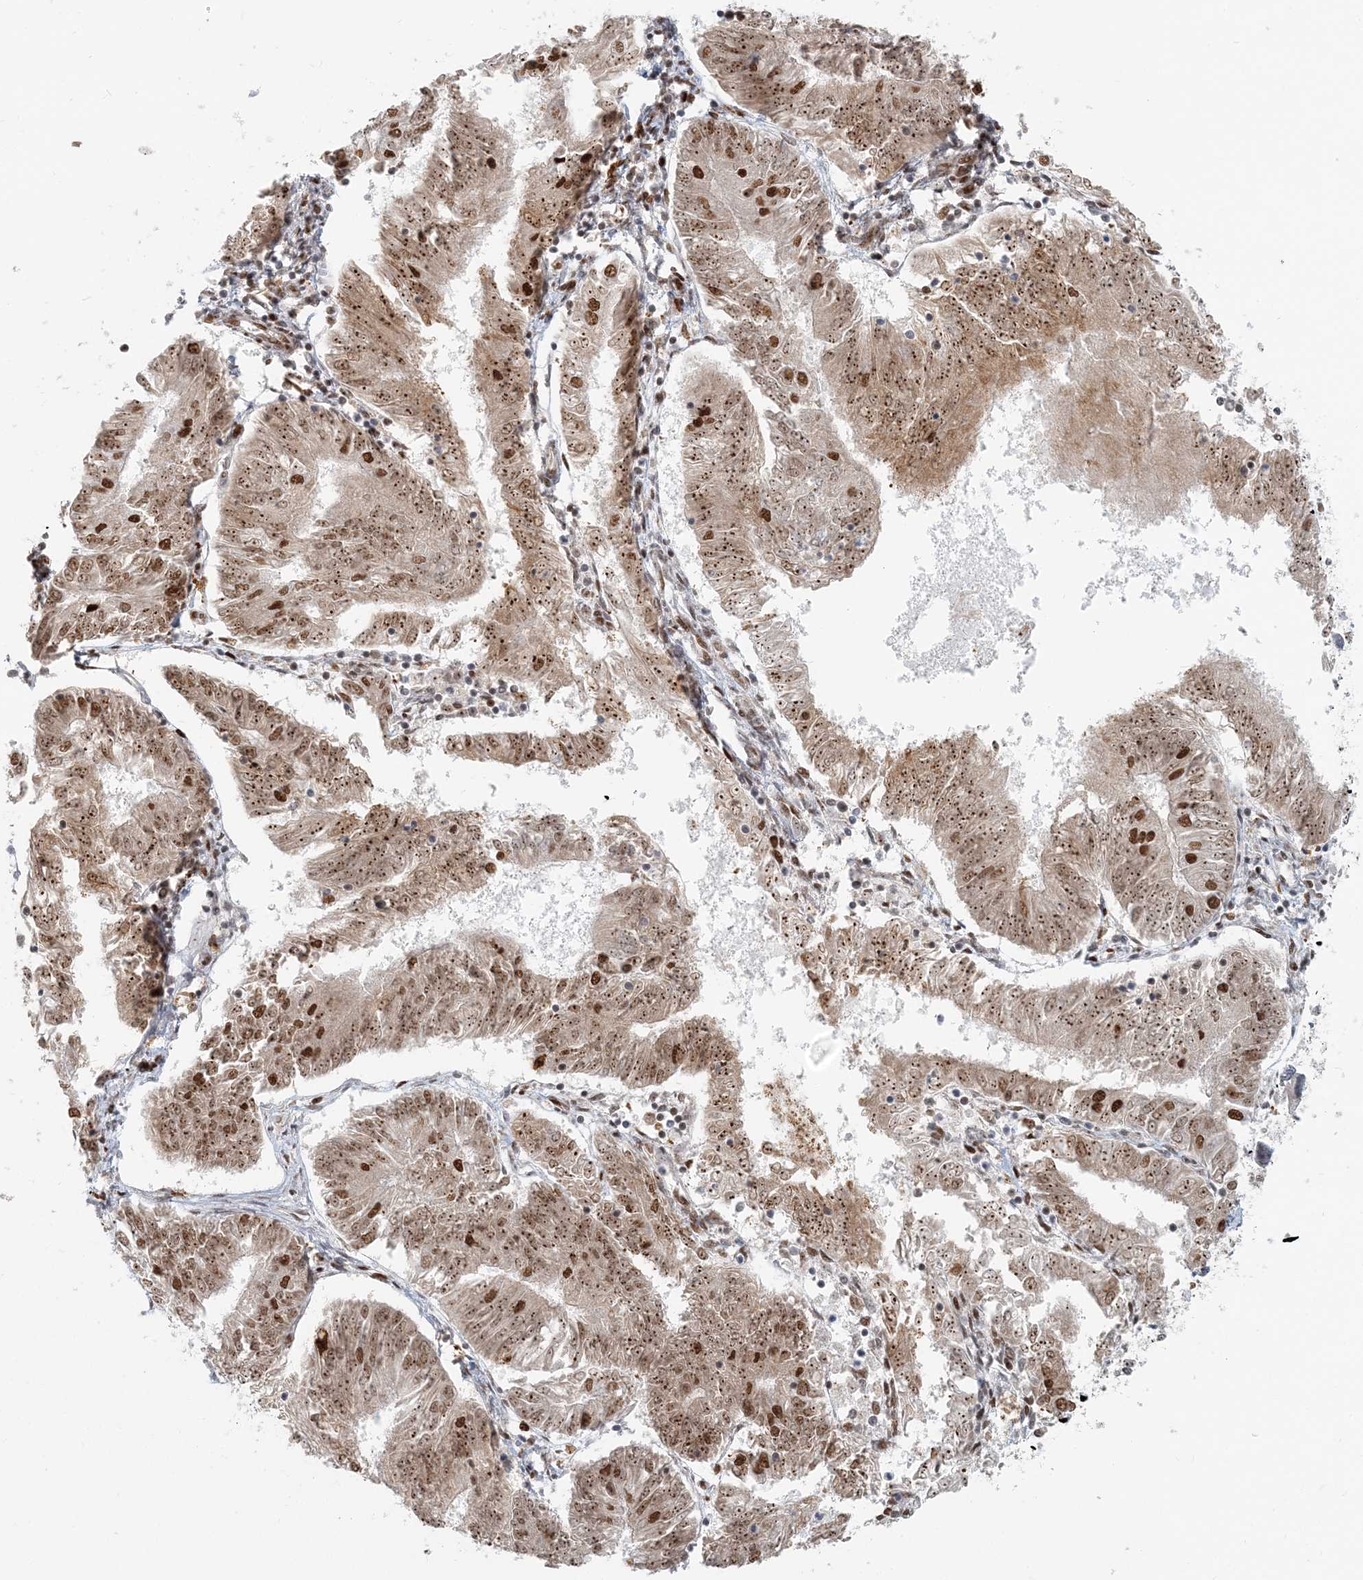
{"staining": {"intensity": "moderate", "quantity": ">75%", "location": "cytoplasmic/membranous,nuclear"}, "tissue": "endometrial cancer", "cell_type": "Tumor cells", "image_type": "cancer", "snomed": [{"axis": "morphology", "description": "Adenocarcinoma, NOS"}, {"axis": "topography", "description": "Endometrium"}], "caption": "Moderate cytoplasmic/membranous and nuclear protein staining is appreciated in approximately >75% of tumor cells in endometrial adenocarcinoma. (brown staining indicates protein expression, while blue staining denotes nuclei).", "gene": "BAZ1B", "patient": {"sex": "female", "age": 58}}